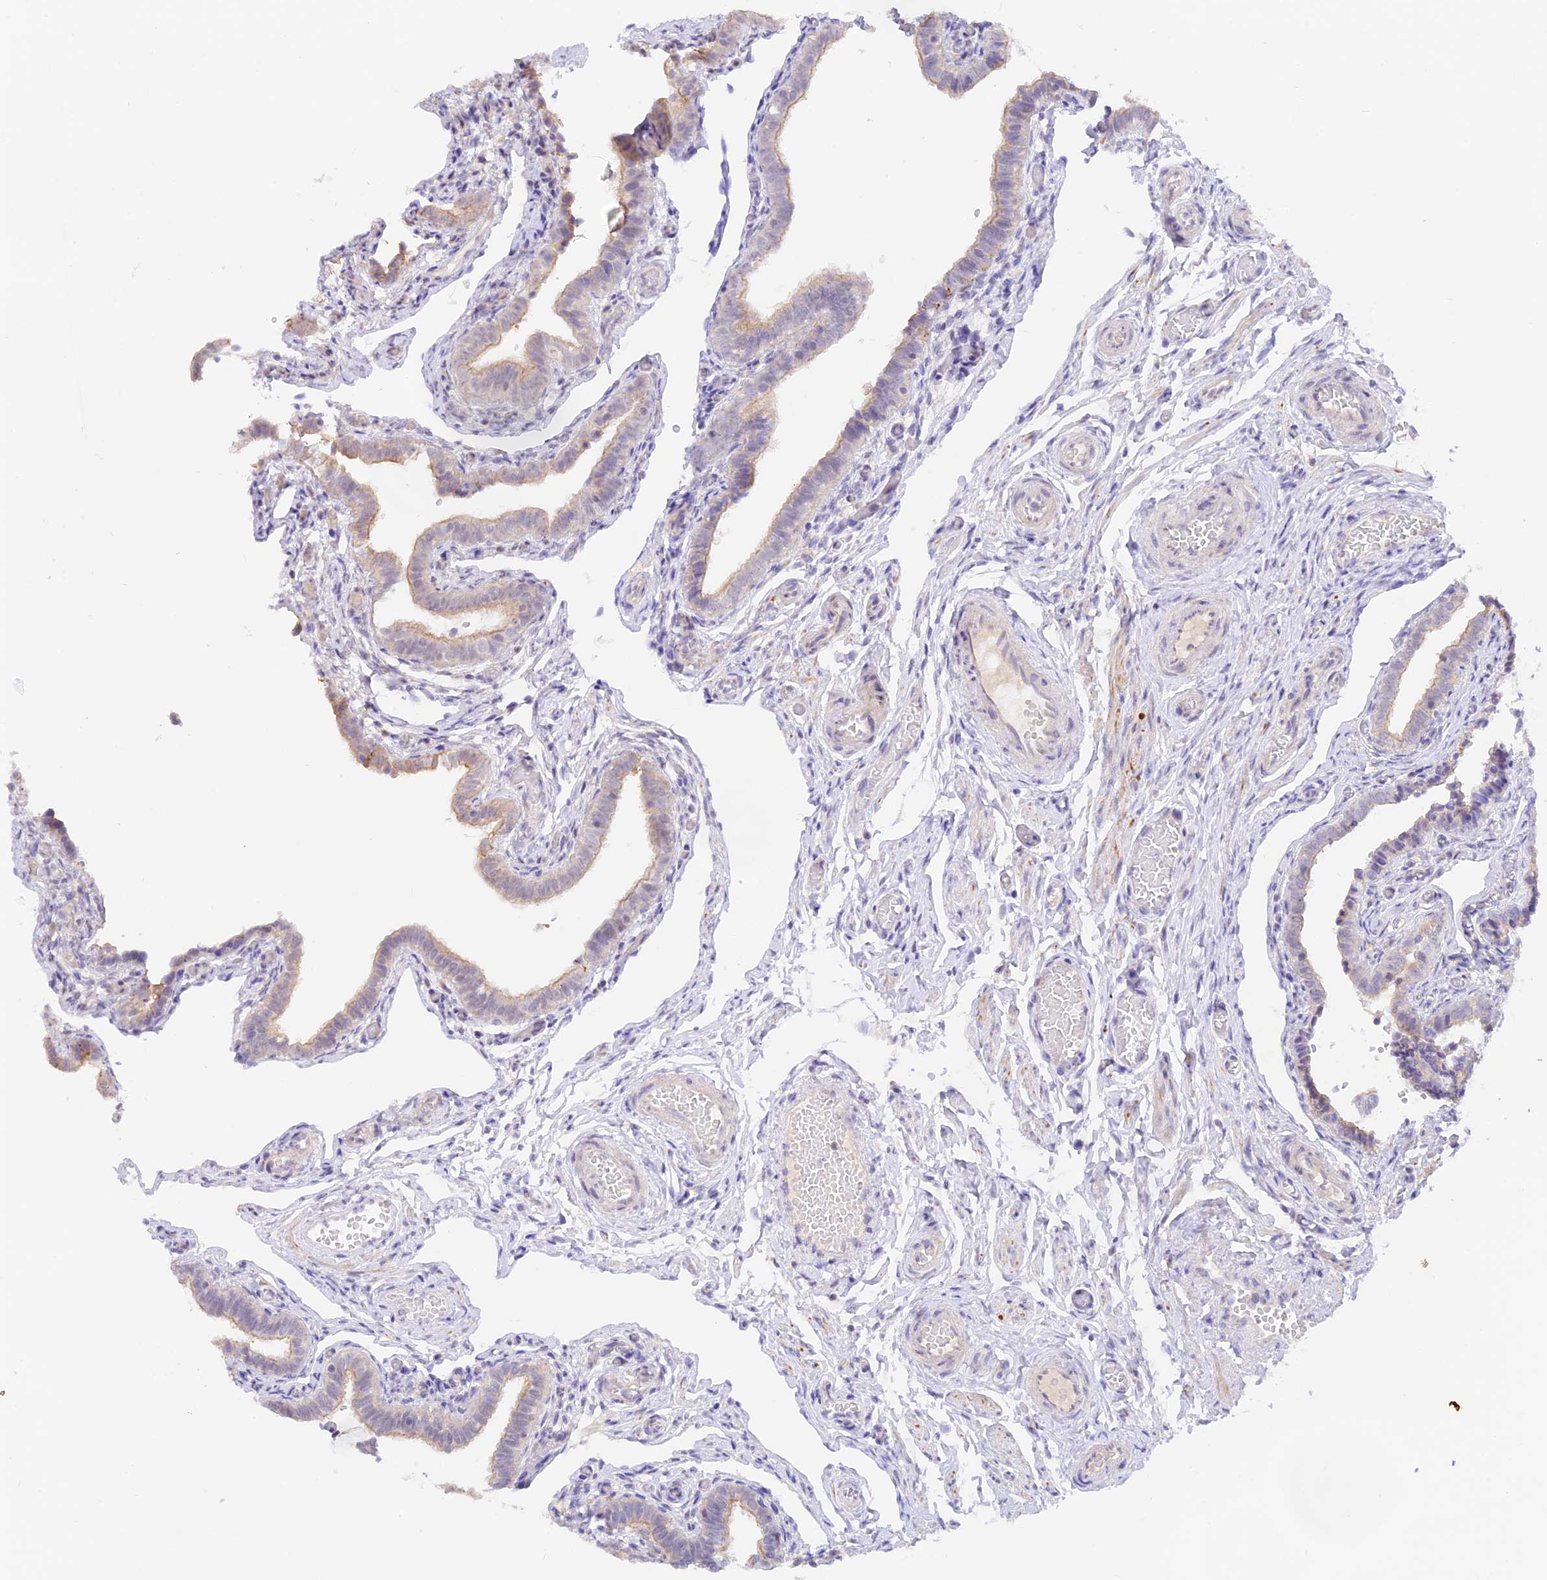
{"staining": {"intensity": "weak", "quantity": "25%-75%", "location": "cytoplasmic/membranous"}, "tissue": "fallopian tube", "cell_type": "Glandular cells", "image_type": "normal", "snomed": [{"axis": "morphology", "description": "Normal tissue, NOS"}, {"axis": "topography", "description": "Fallopian tube"}], "caption": "Weak cytoplasmic/membranous positivity for a protein is appreciated in approximately 25%-75% of glandular cells of normal fallopian tube using immunohistochemistry (IHC).", "gene": "CAMSAP3", "patient": {"sex": "female", "age": 36}}